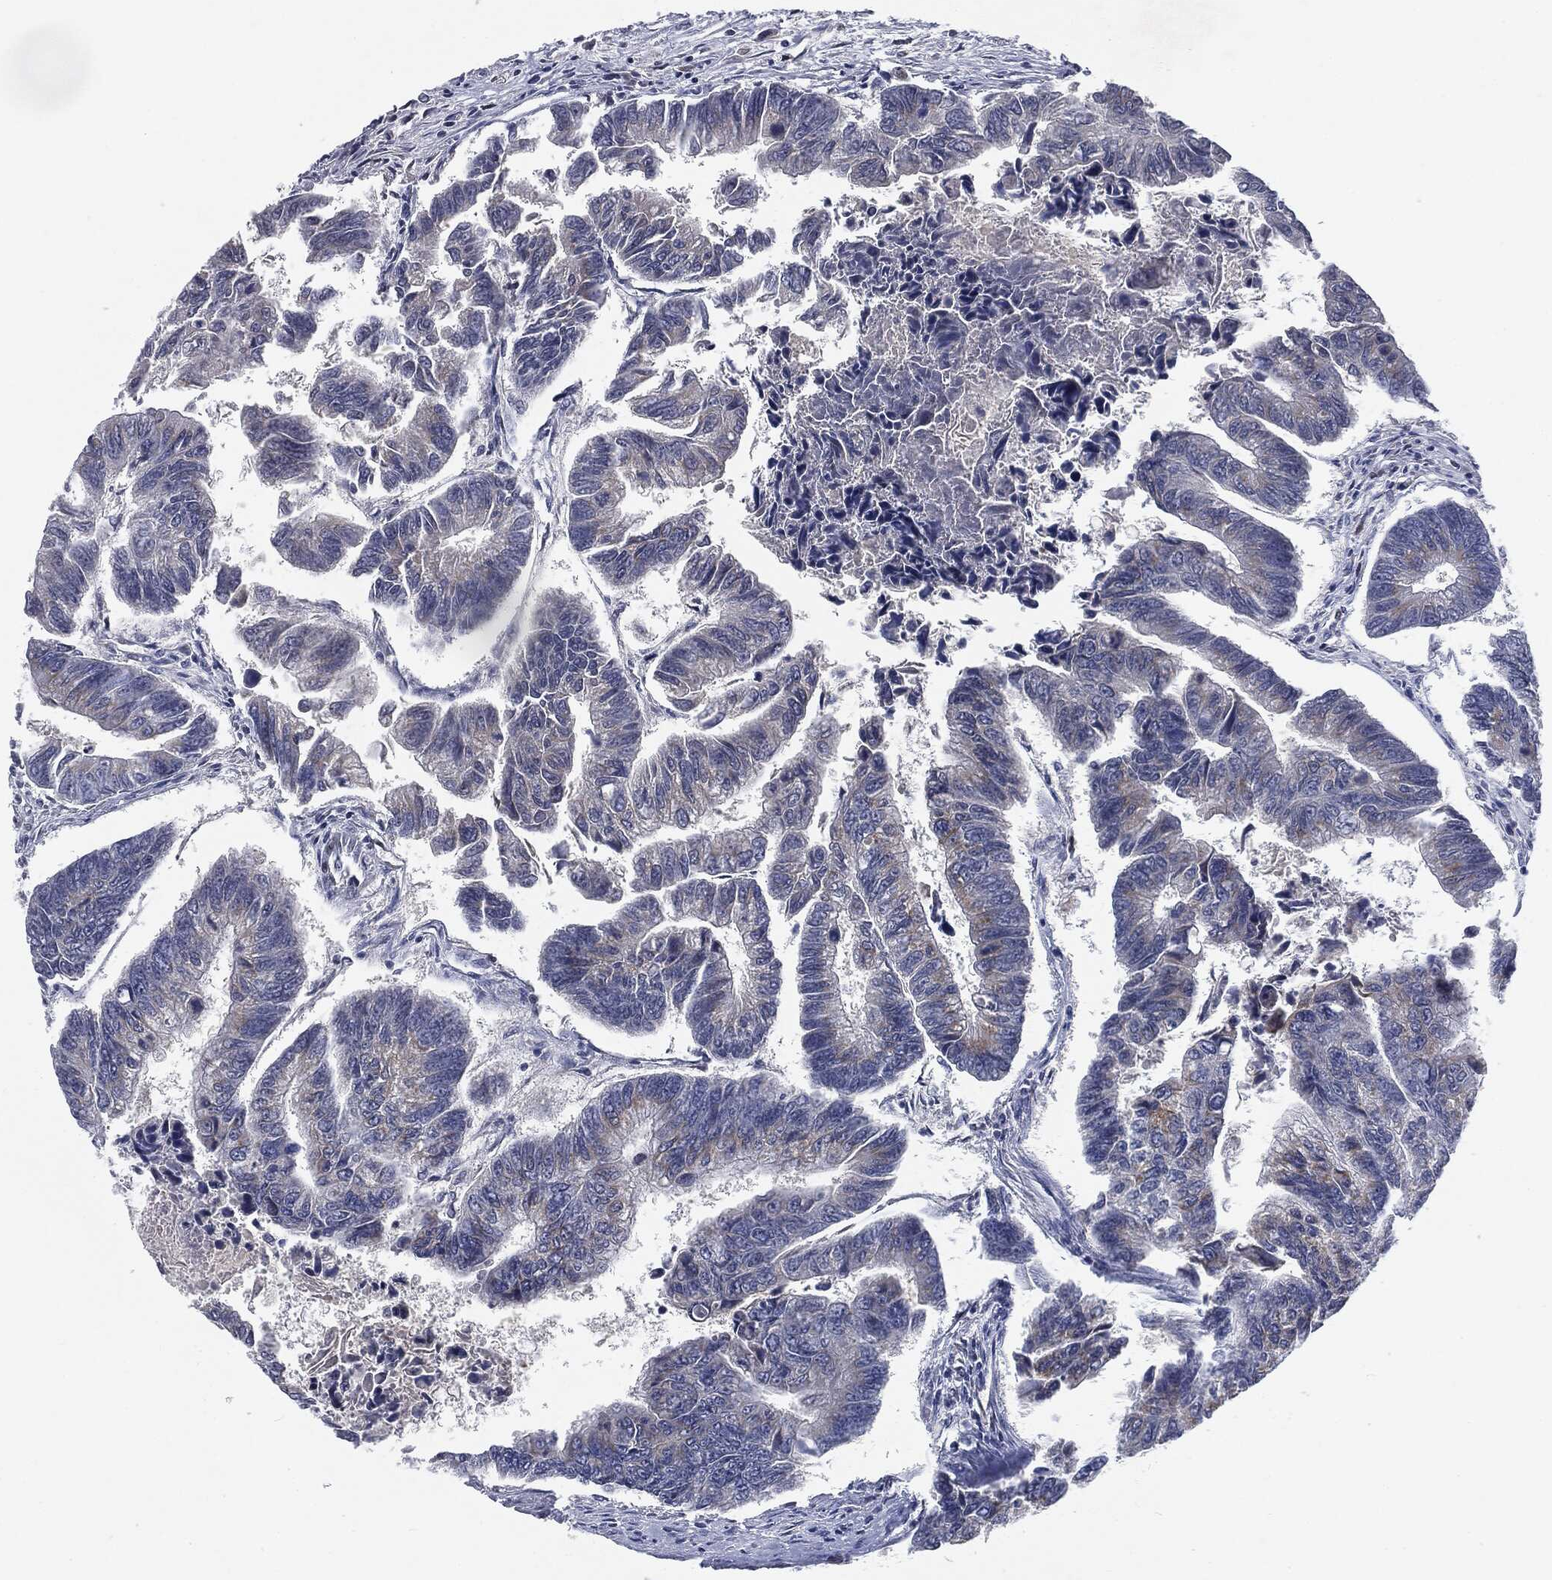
{"staining": {"intensity": "weak", "quantity": "<25%", "location": "cytoplasmic/membranous"}, "tissue": "colorectal cancer", "cell_type": "Tumor cells", "image_type": "cancer", "snomed": [{"axis": "morphology", "description": "Adenocarcinoma, NOS"}, {"axis": "topography", "description": "Colon"}], "caption": "The immunohistochemistry micrograph has no significant staining in tumor cells of colorectal adenocarcinoma tissue.", "gene": "CASD1", "patient": {"sex": "female", "age": 65}}